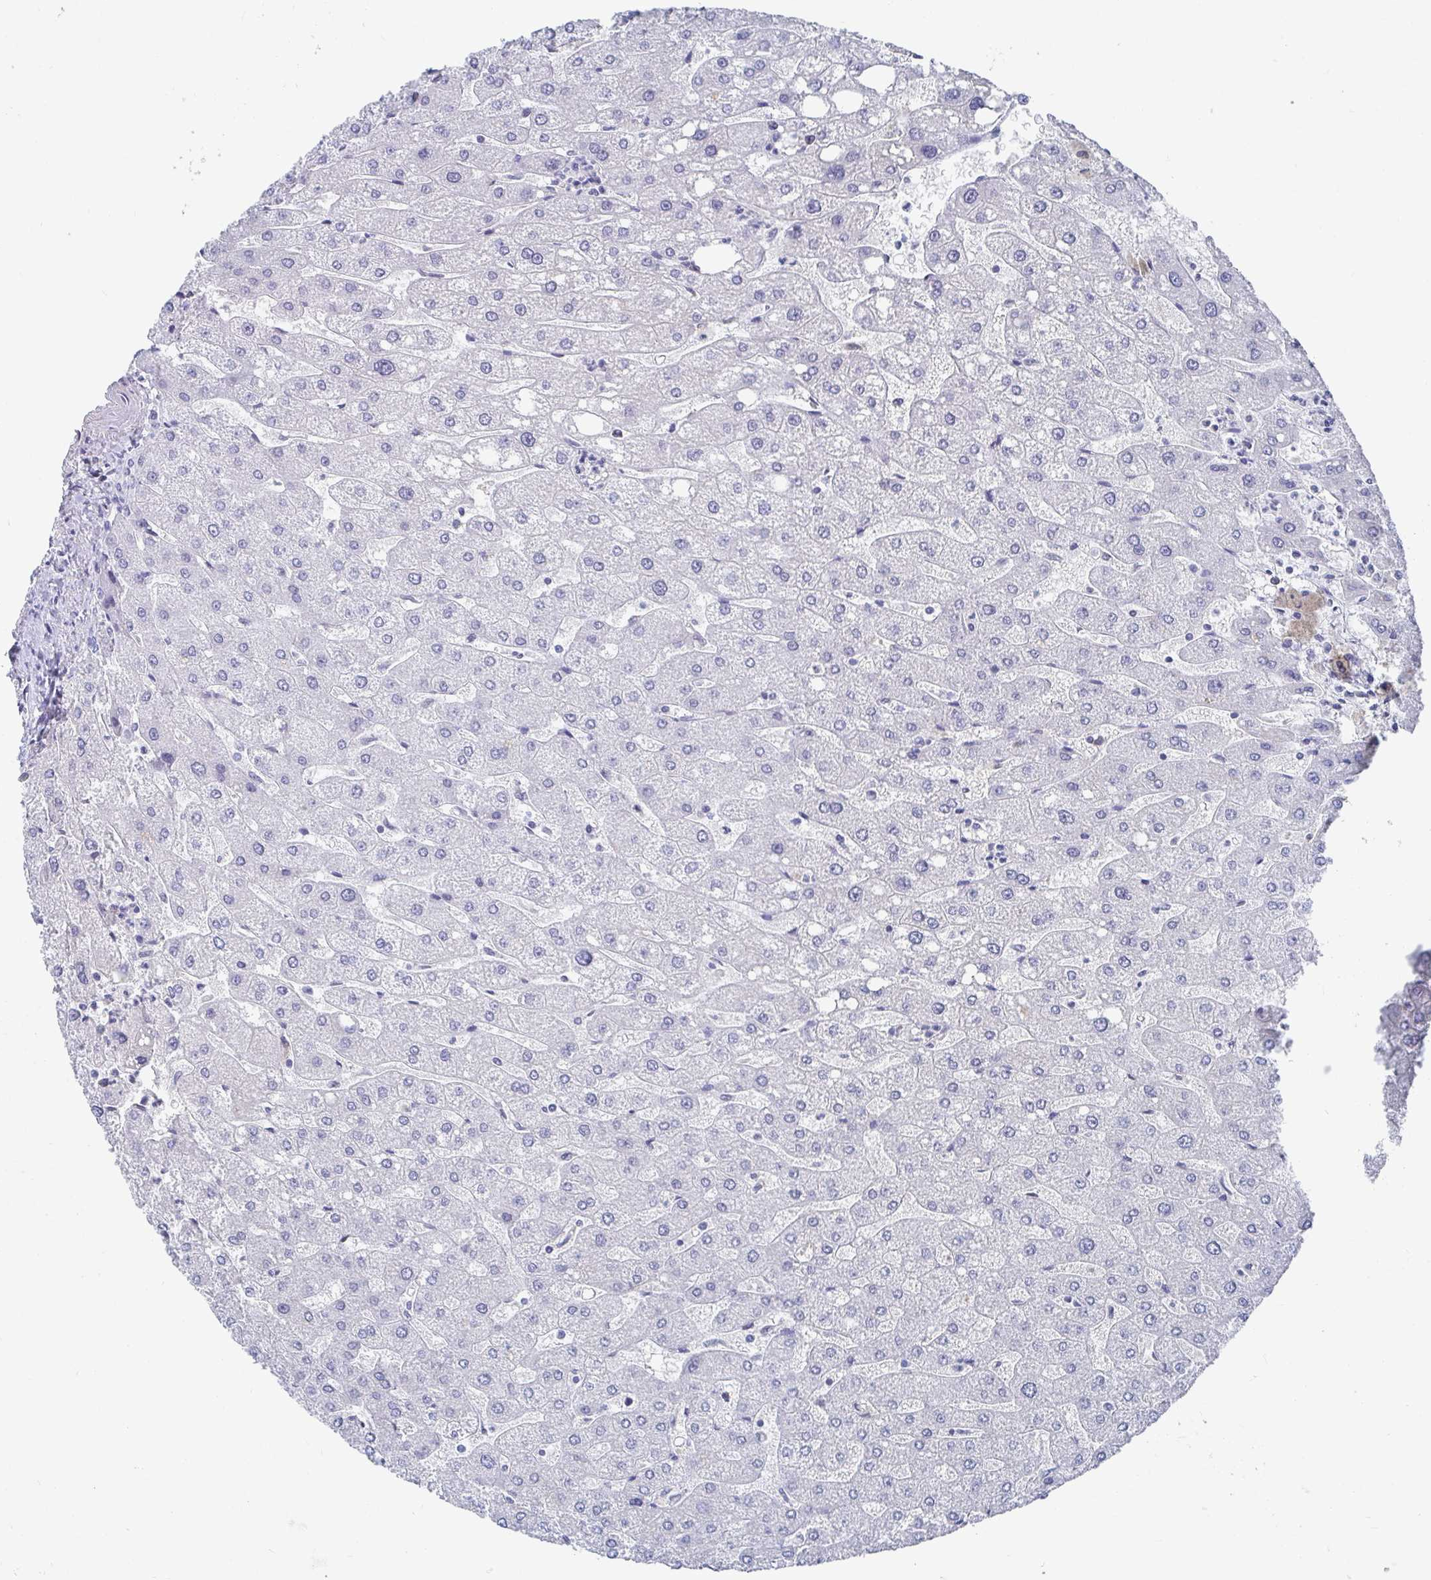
{"staining": {"intensity": "negative", "quantity": "none", "location": "none"}, "tissue": "liver", "cell_type": "Cholangiocytes", "image_type": "normal", "snomed": [{"axis": "morphology", "description": "Normal tissue, NOS"}, {"axis": "topography", "description": "Liver"}], "caption": "Immunohistochemical staining of unremarkable human liver shows no significant staining in cholangiocytes. (DAB immunohistochemistry (IHC) with hematoxylin counter stain).", "gene": "ZFP82", "patient": {"sex": "male", "age": 67}}